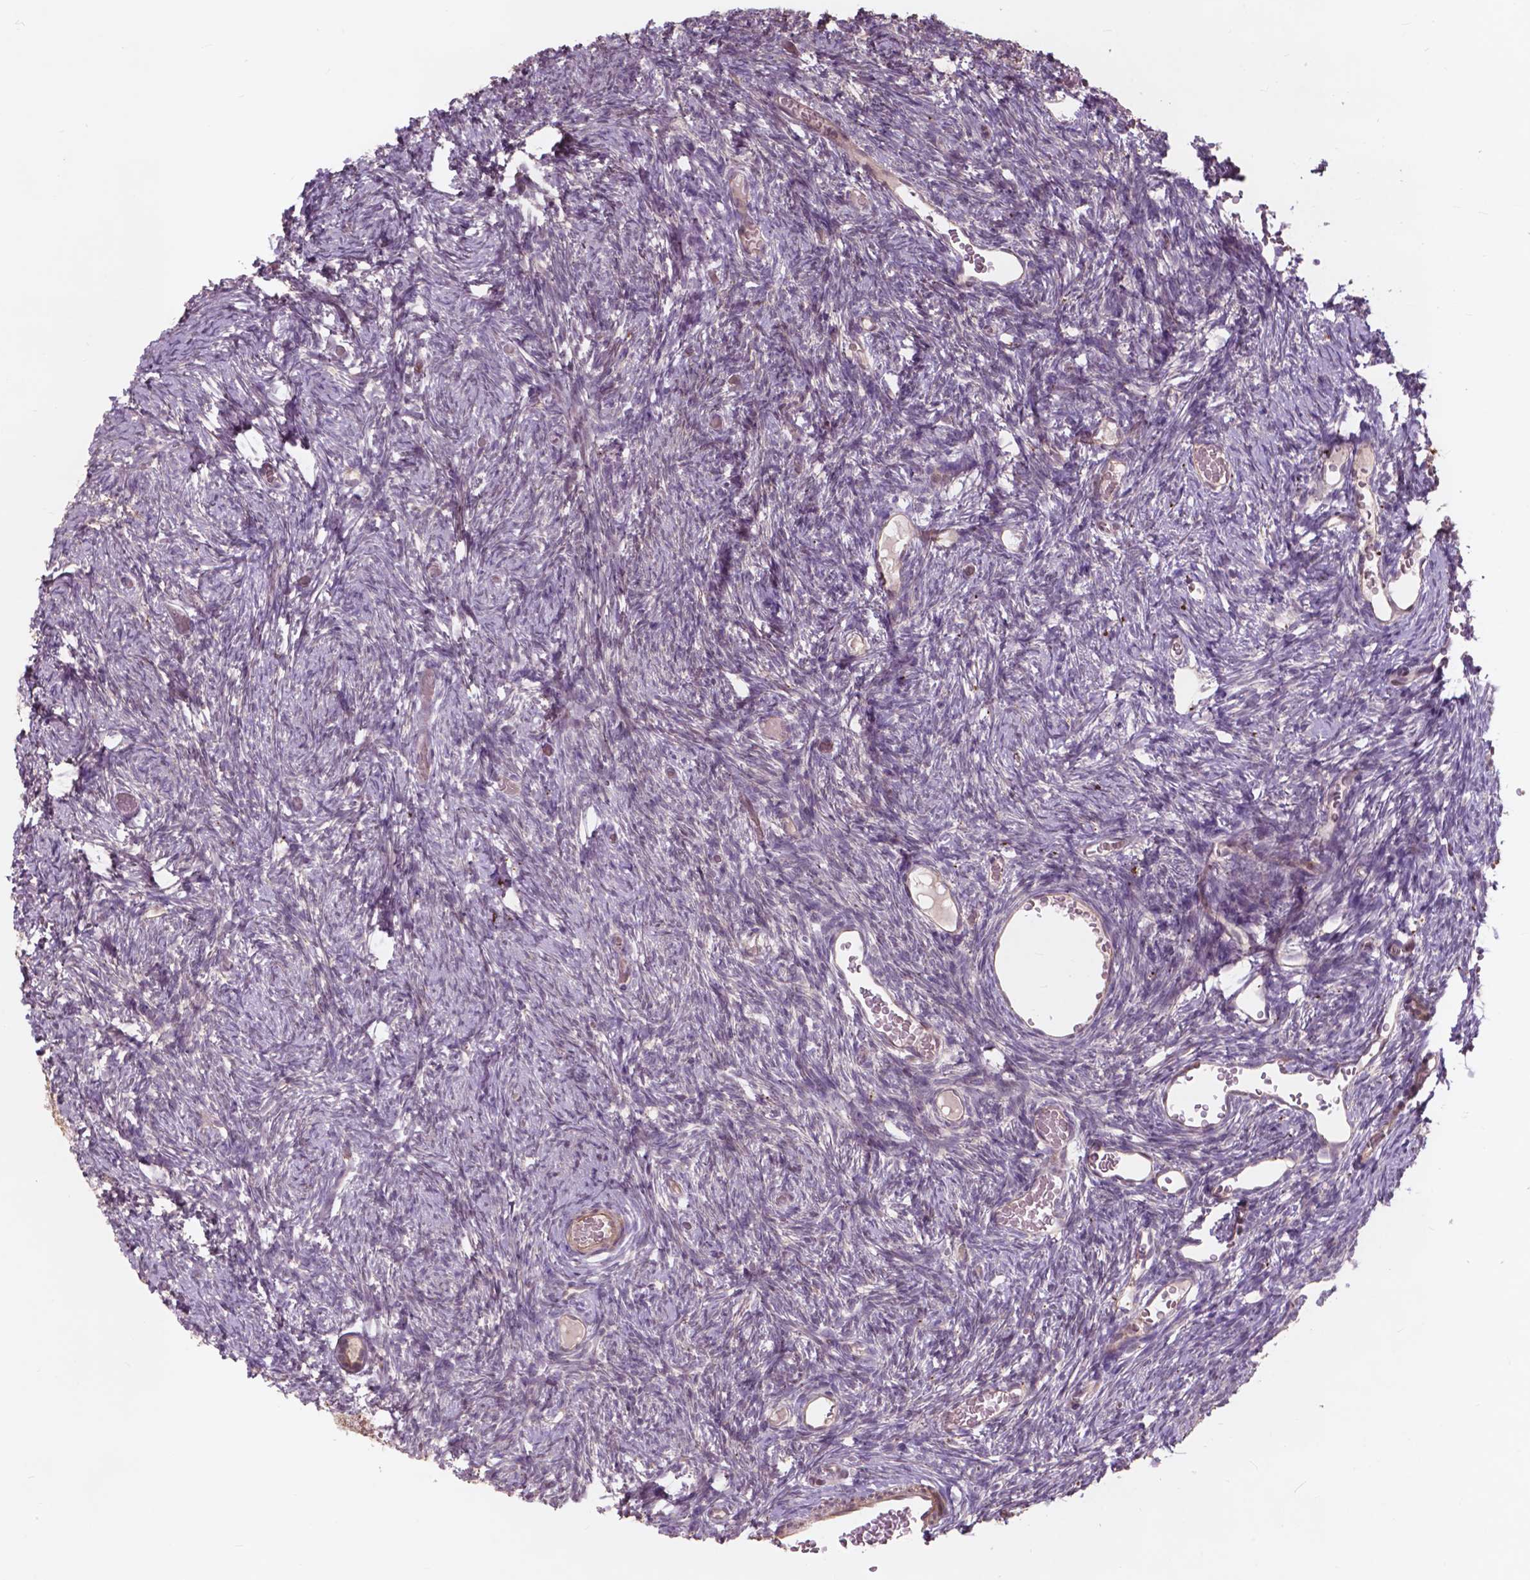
{"staining": {"intensity": "weak", "quantity": "25%-75%", "location": "cytoplasmic/membranous"}, "tissue": "ovary", "cell_type": "Follicle cells", "image_type": "normal", "snomed": [{"axis": "morphology", "description": "Normal tissue, NOS"}, {"axis": "topography", "description": "Ovary"}], "caption": "Immunohistochemistry (IHC) micrograph of benign ovary stained for a protein (brown), which shows low levels of weak cytoplasmic/membranous staining in approximately 25%-75% of follicle cells.", "gene": "RFPL4B", "patient": {"sex": "female", "age": 39}}